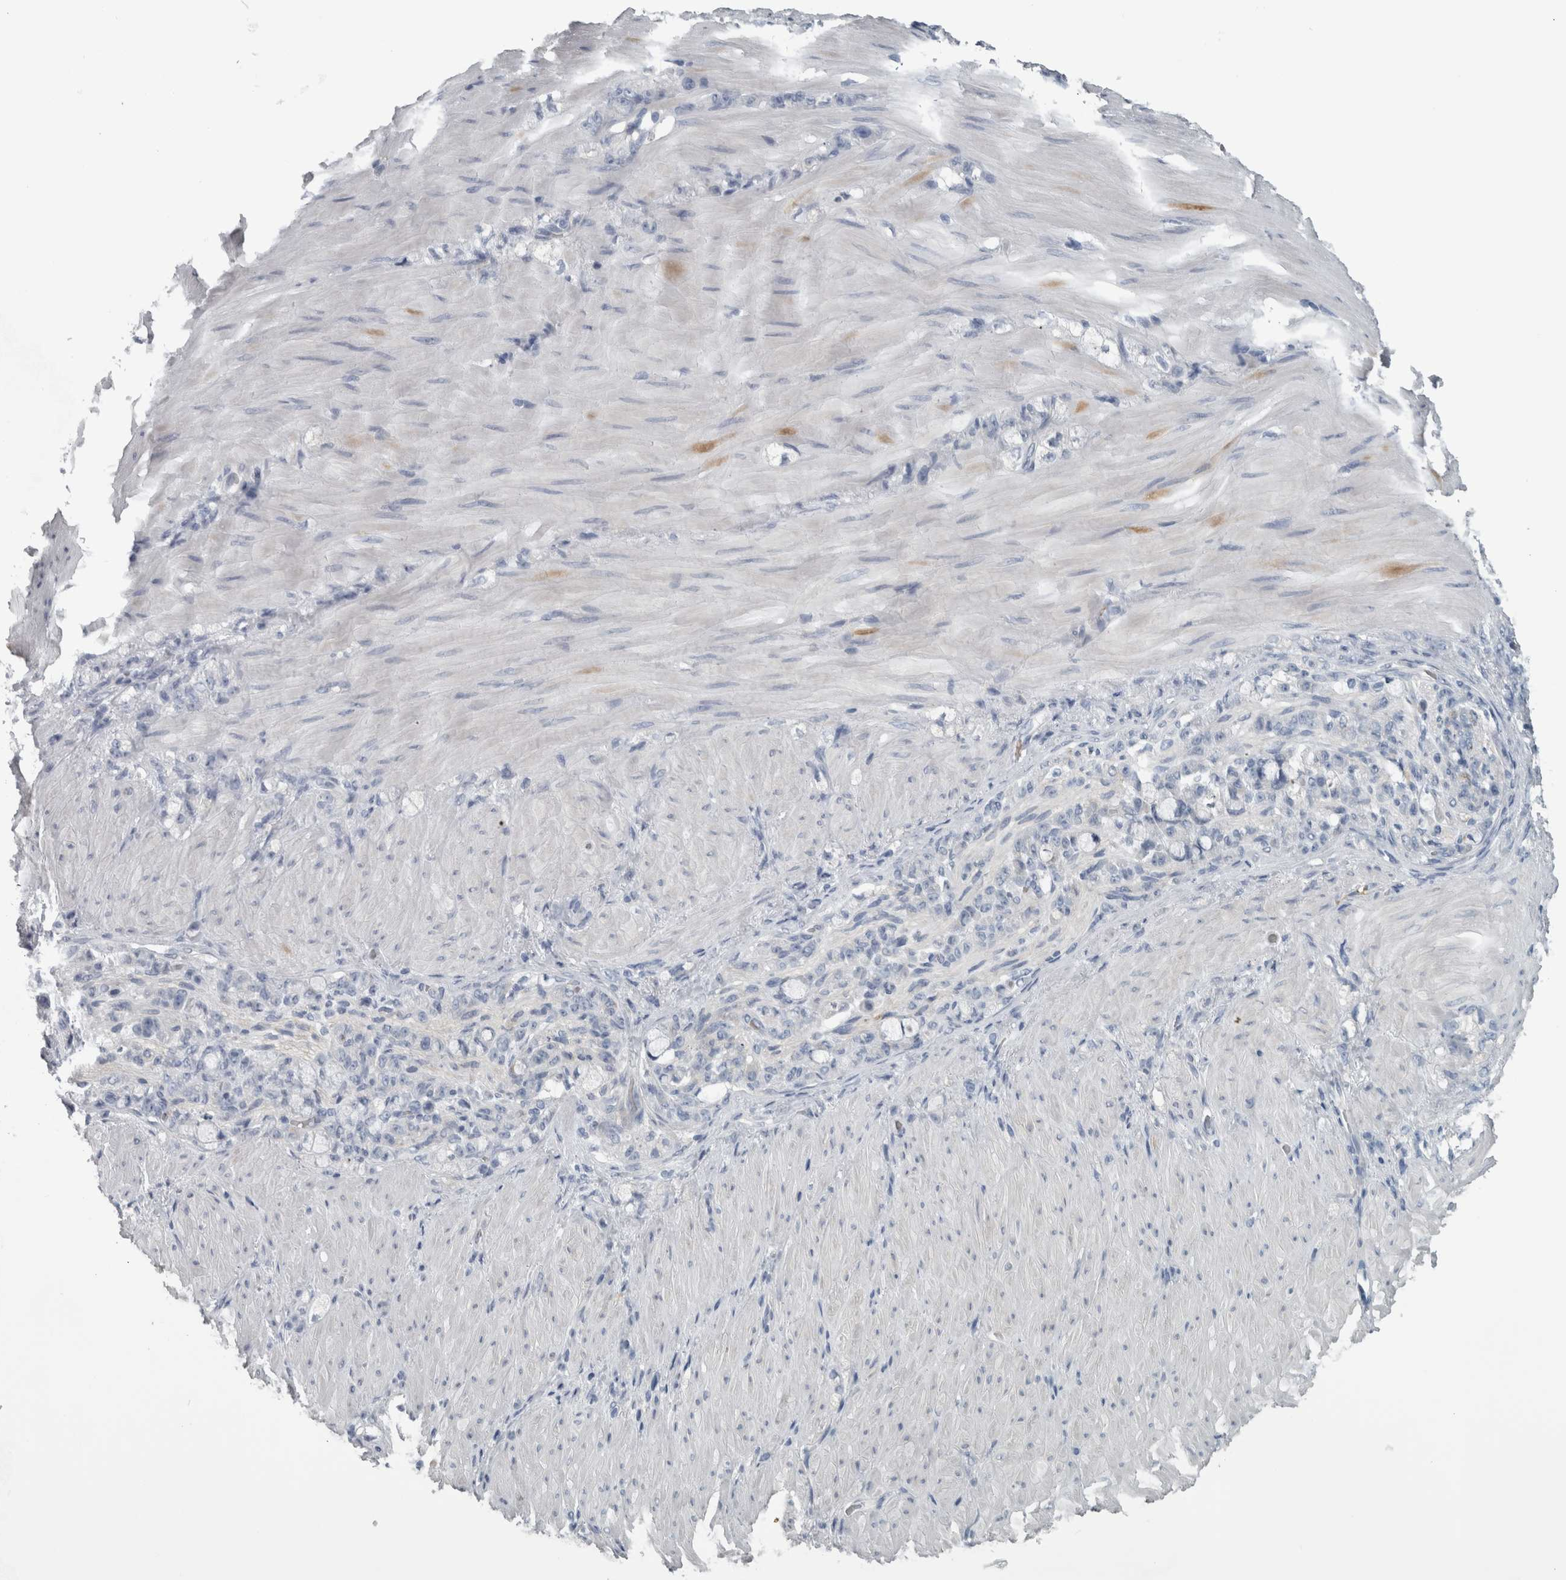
{"staining": {"intensity": "negative", "quantity": "none", "location": "none"}, "tissue": "stomach cancer", "cell_type": "Tumor cells", "image_type": "cancer", "snomed": [{"axis": "morphology", "description": "Normal tissue, NOS"}, {"axis": "morphology", "description": "Adenocarcinoma, NOS"}, {"axis": "topography", "description": "Stomach"}], "caption": "Tumor cells are negative for protein expression in human stomach cancer (adenocarcinoma).", "gene": "SH3GL2", "patient": {"sex": "male", "age": 82}}